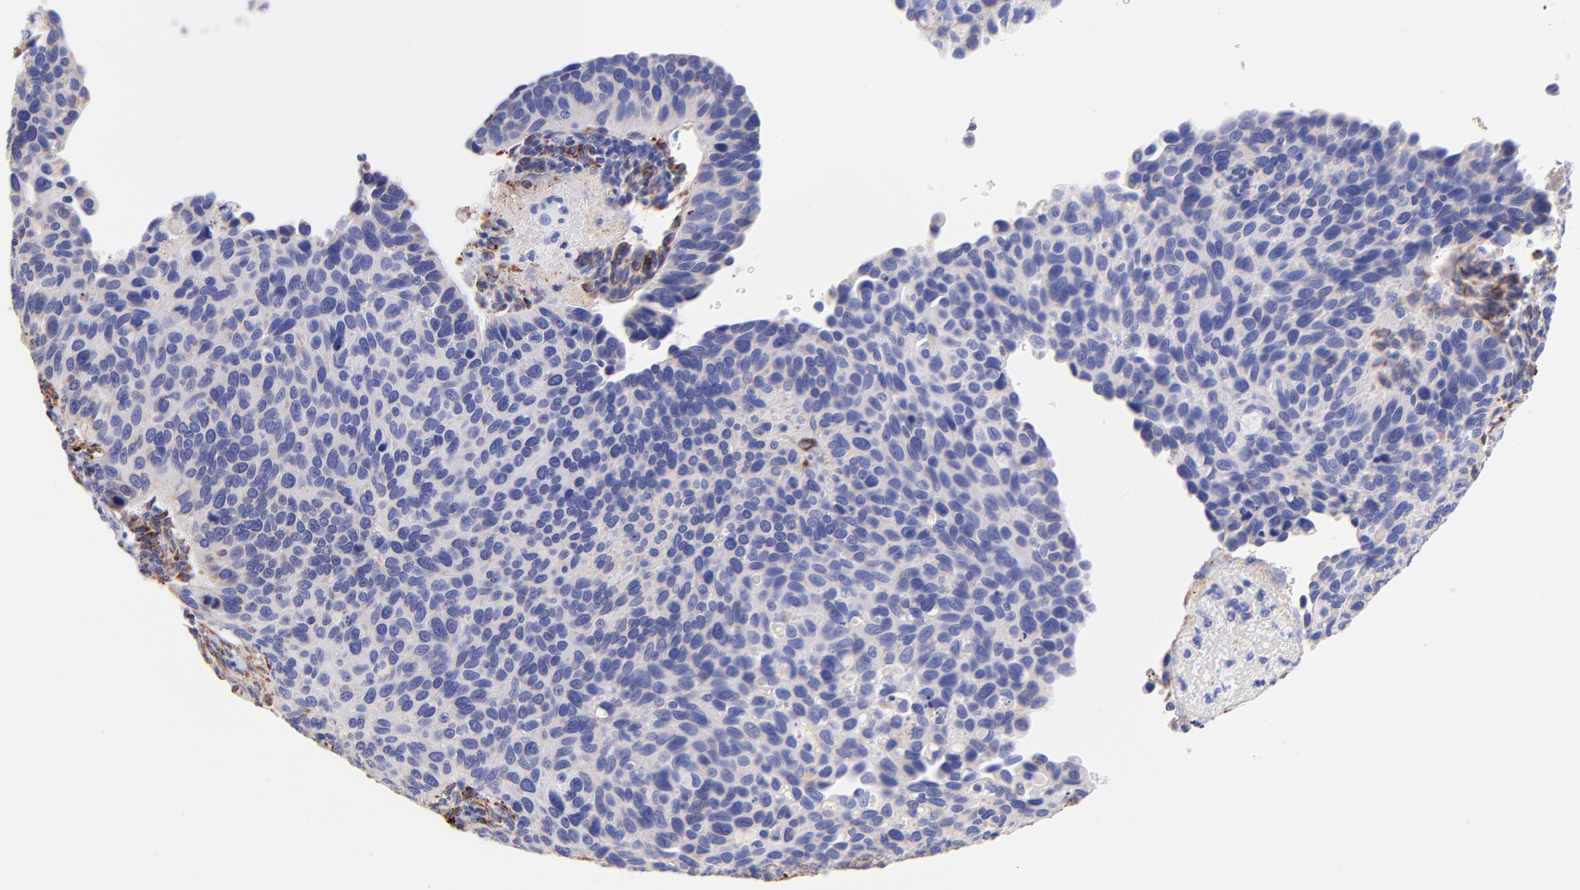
{"staining": {"intensity": "negative", "quantity": "none", "location": "none"}, "tissue": "cervical cancer", "cell_type": "Tumor cells", "image_type": "cancer", "snomed": [{"axis": "morphology", "description": "Adenocarcinoma, NOS"}, {"axis": "topography", "description": "Cervix"}], "caption": "A photomicrograph of human adenocarcinoma (cervical) is negative for staining in tumor cells. (Brightfield microscopy of DAB IHC at high magnification).", "gene": "SPARC", "patient": {"sex": "female", "age": 29}}